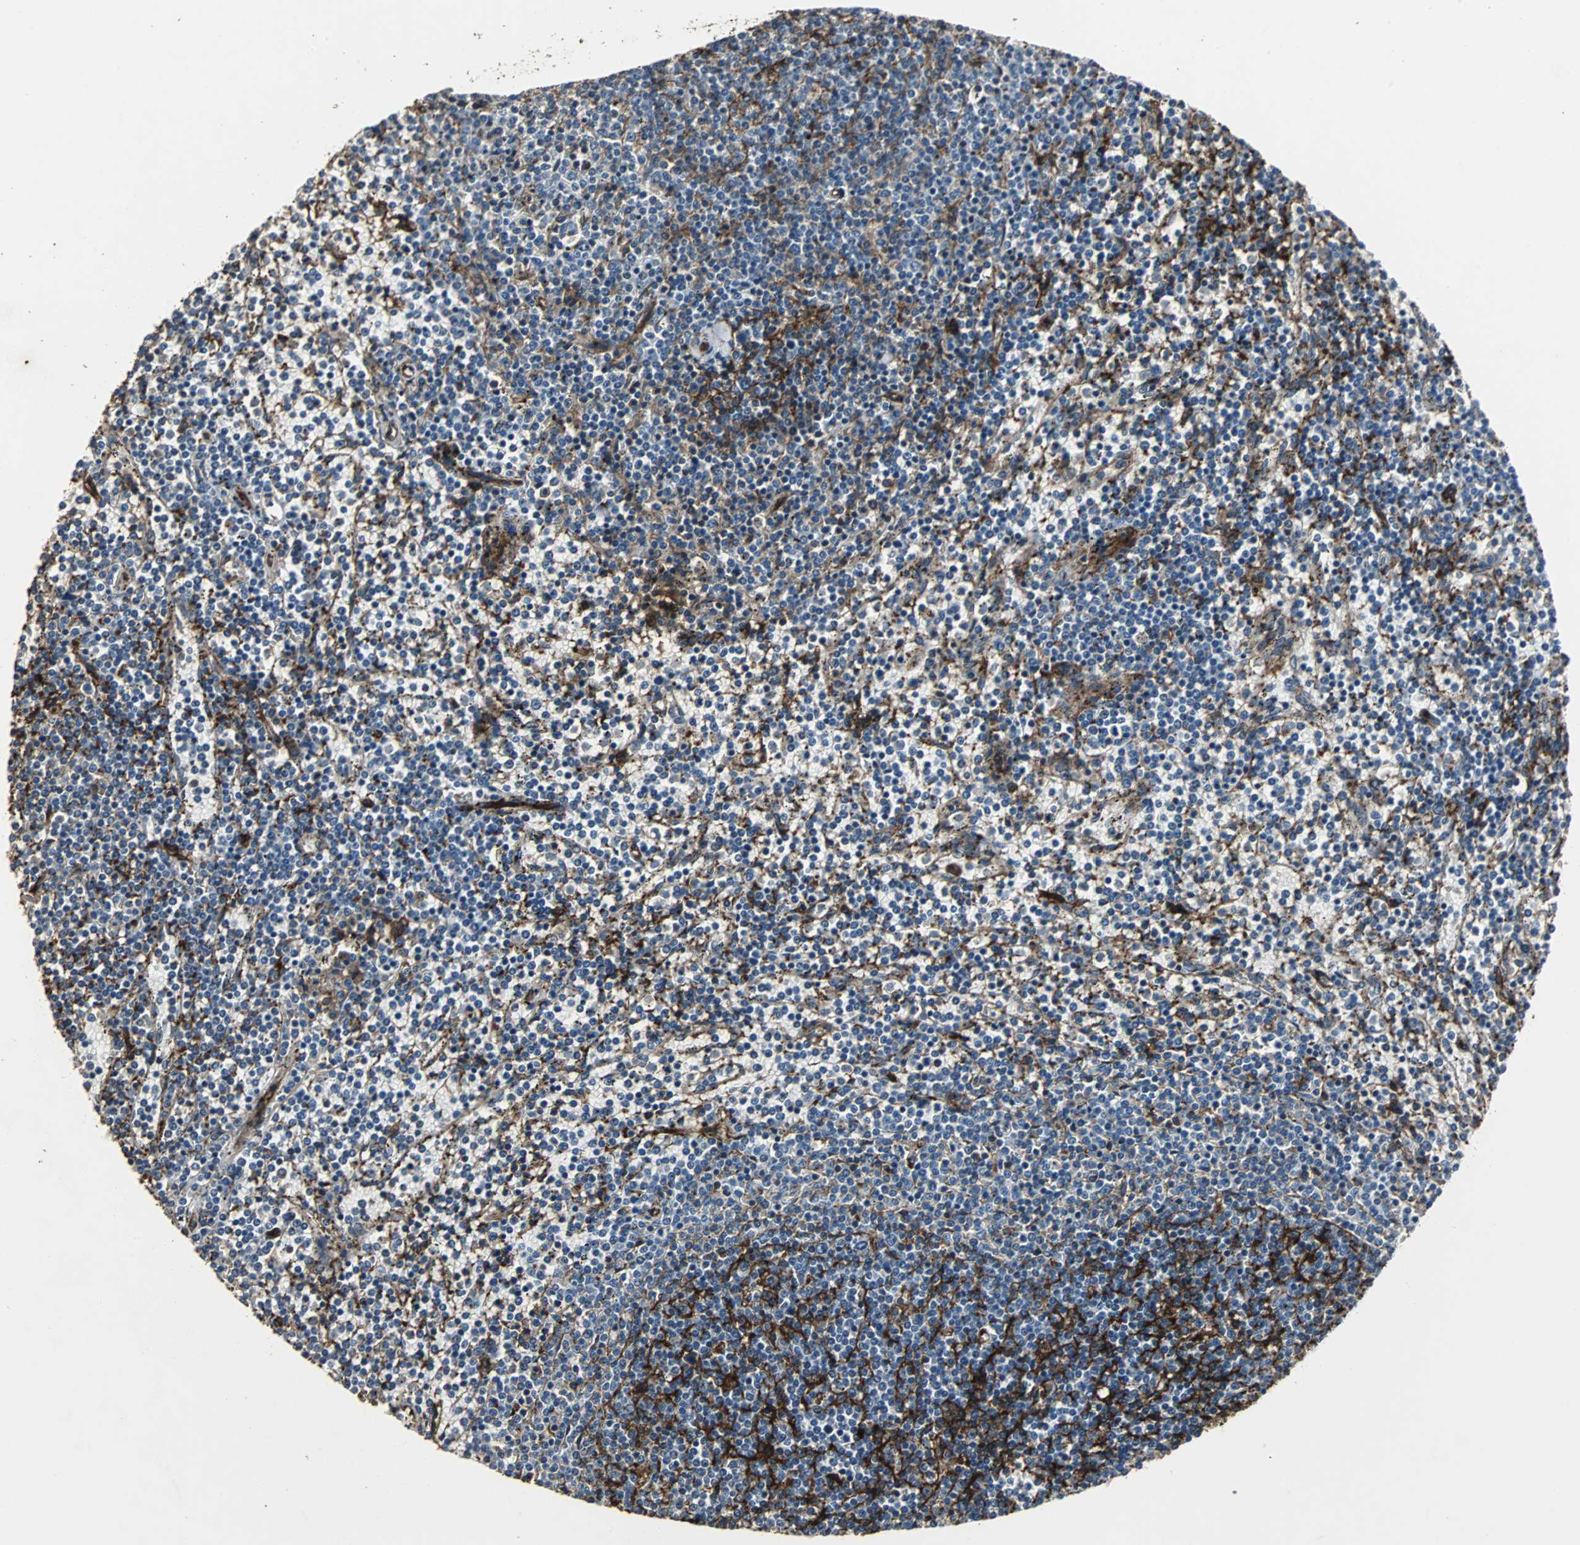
{"staining": {"intensity": "moderate", "quantity": "25%-75%", "location": "cytoplasmic/membranous"}, "tissue": "lymphoma", "cell_type": "Tumor cells", "image_type": "cancer", "snomed": [{"axis": "morphology", "description": "Malignant lymphoma, non-Hodgkin's type, Low grade"}, {"axis": "topography", "description": "Spleen"}], "caption": "IHC (DAB (3,3'-diaminobenzidine)) staining of lymphoma demonstrates moderate cytoplasmic/membranous protein staining in about 25%-75% of tumor cells.", "gene": "F11R", "patient": {"sex": "female", "age": 50}}